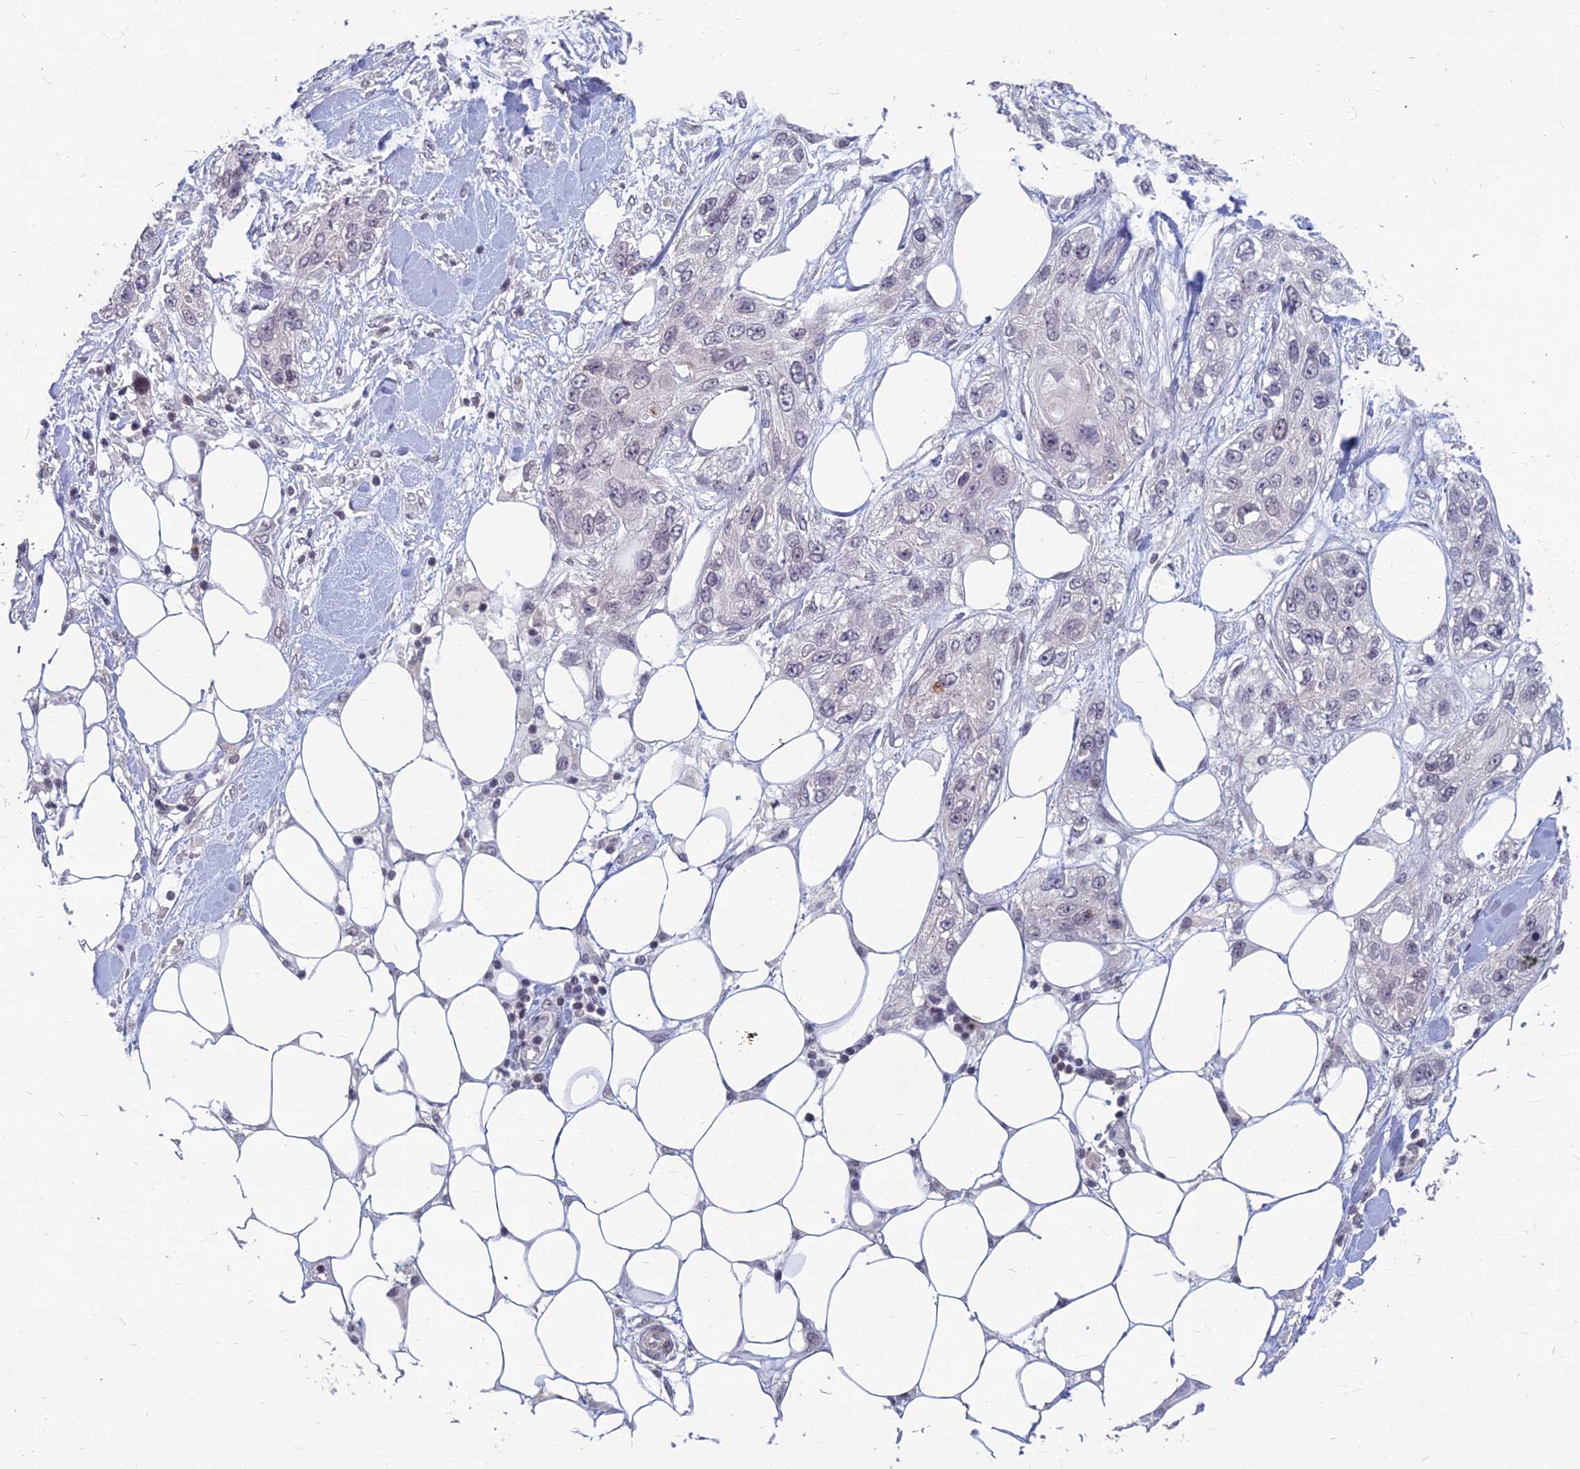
{"staining": {"intensity": "negative", "quantity": "none", "location": "none"}, "tissue": "skin cancer", "cell_type": "Tumor cells", "image_type": "cancer", "snomed": [{"axis": "morphology", "description": "Normal tissue, NOS"}, {"axis": "morphology", "description": "Squamous cell carcinoma, NOS"}, {"axis": "topography", "description": "Skin"}], "caption": "High magnification brightfield microscopy of skin squamous cell carcinoma stained with DAB (3,3'-diaminobenzidine) (brown) and counterstained with hematoxylin (blue): tumor cells show no significant expression.", "gene": "KAT7", "patient": {"sex": "male", "age": 72}}